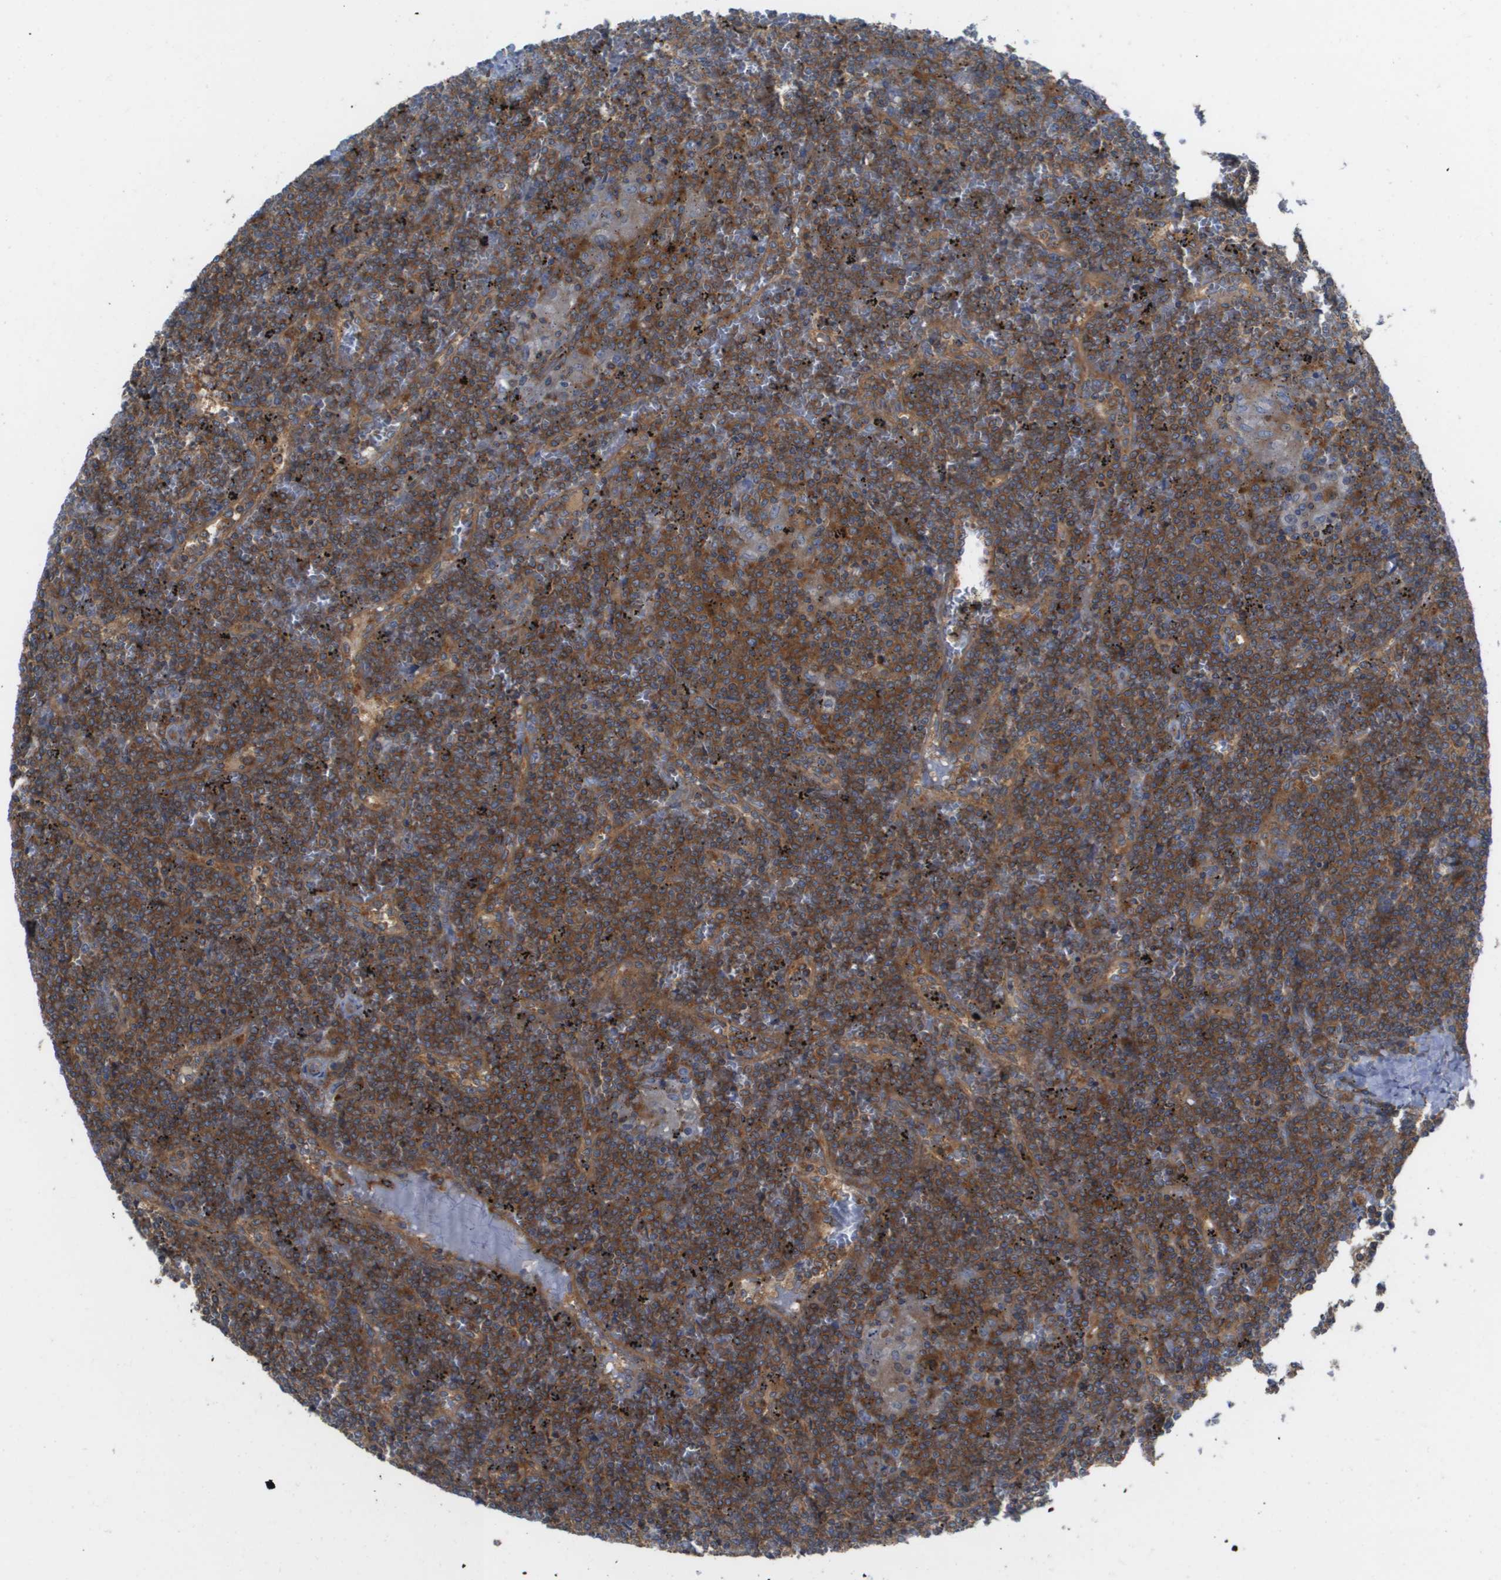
{"staining": {"intensity": "strong", "quantity": ">75%", "location": "cytoplasmic/membranous"}, "tissue": "lymphoma", "cell_type": "Tumor cells", "image_type": "cancer", "snomed": [{"axis": "morphology", "description": "Malignant lymphoma, non-Hodgkin's type, Low grade"}, {"axis": "topography", "description": "Spleen"}], "caption": "Immunohistochemistry (IHC) histopathology image of low-grade malignant lymphoma, non-Hodgkin's type stained for a protein (brown), which displays high levels of strong cytoplasmic/membranous expression in approximately >75% of tumor cells.", "gene": "EIF4G2", "patient": {"sex": "female", "age": 19}}